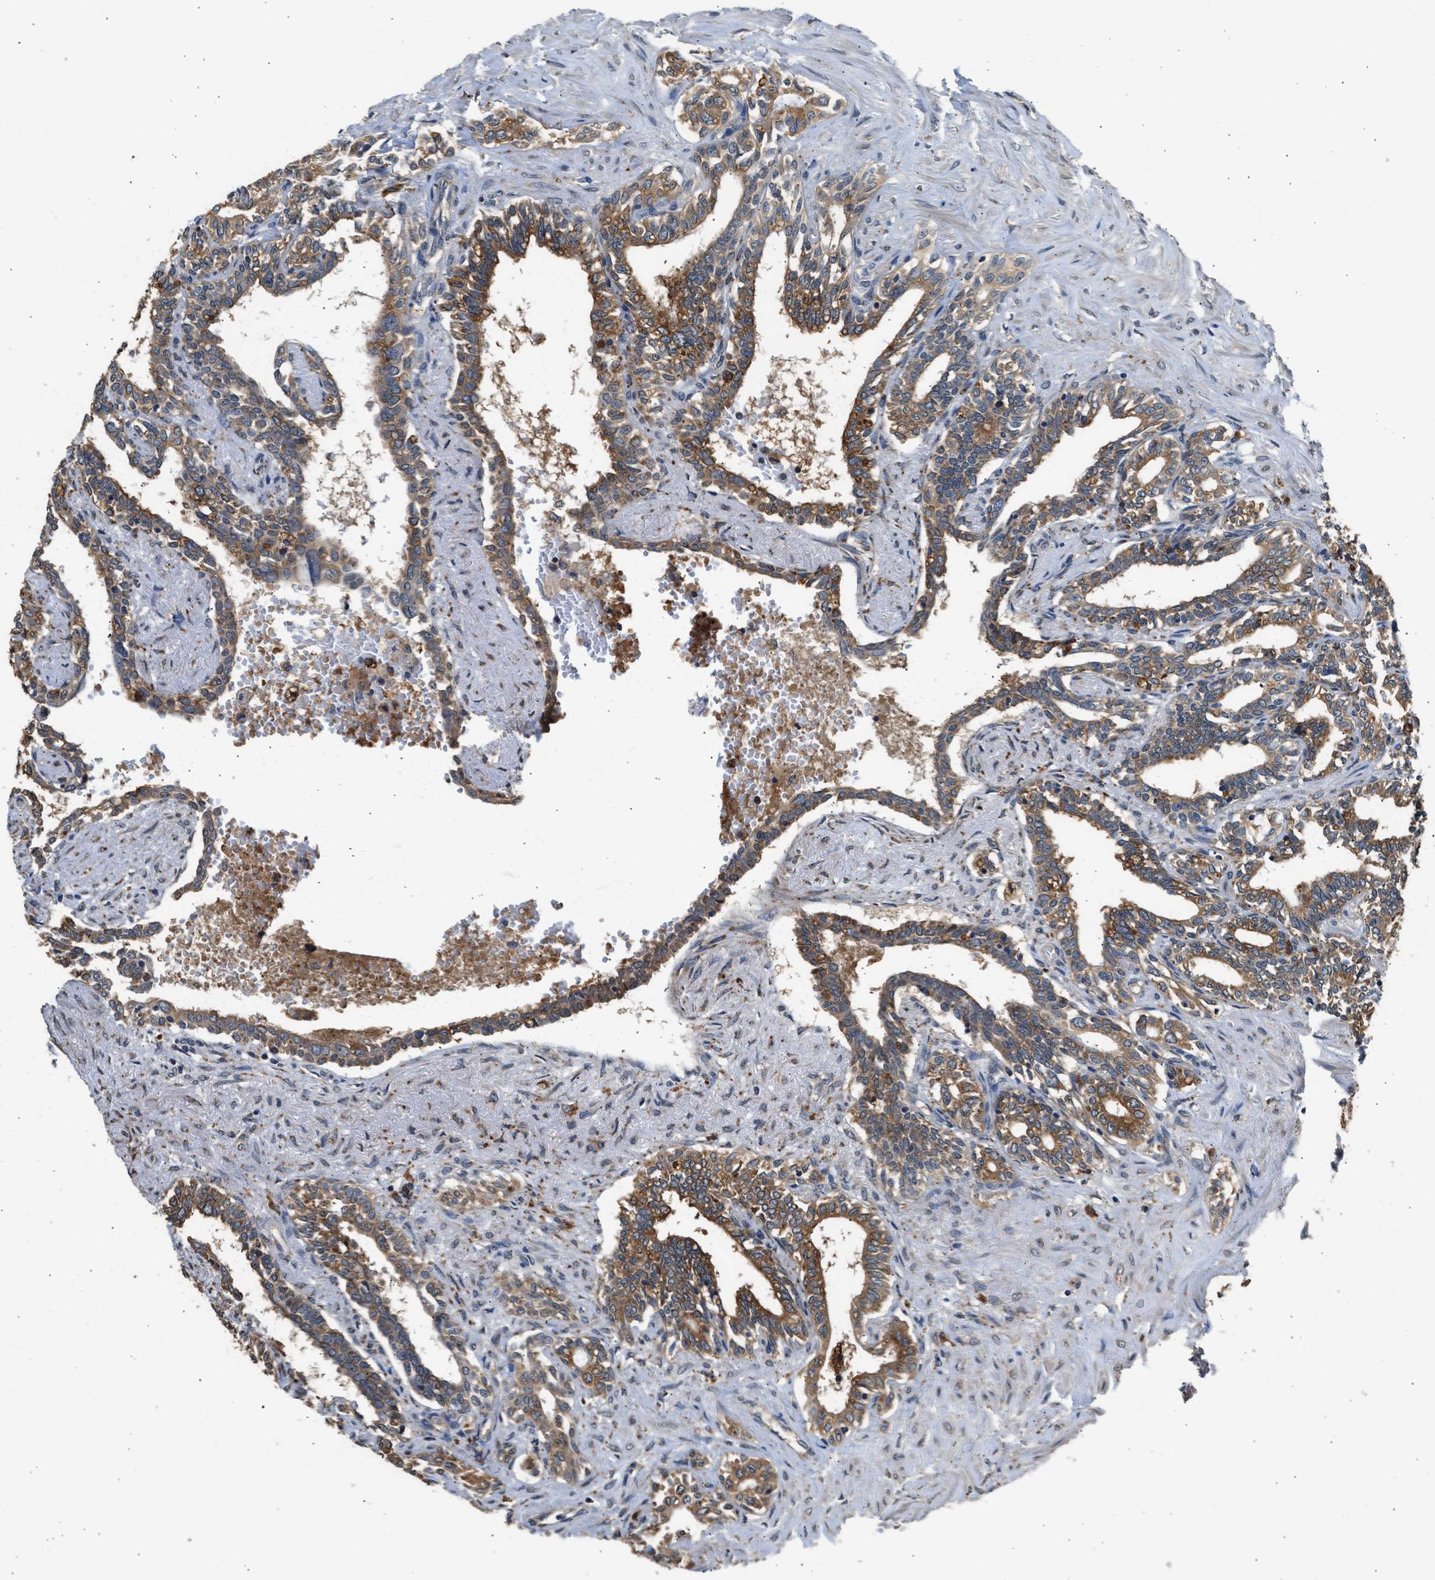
{"staining": {"intensity": "moderate", "quantity": ">75%", "location": "cytoplasmic/membranous"}, "tissue": "seminal vesicle", "cell_type": "Glandular cells", "image_type": "normal", "snomed": [{"axis": "morphology", "description": "Normal tissue, NOS"}, {"axis": "morphology", "description": "Adenocarcinoma, High grade"}, {"axis": "topography", "description": "Prostate"}, {"axis": "topography", "description": "Seminal veicle"}], "caption": "Glandular cells exhibit medium levels of moderate cytoplasmic/membranous expression in about >75% of cells in unremarkable human seminal vesicle.", "gene": "SLC36A4", "patient": {"sex": "male", "age": 55}}